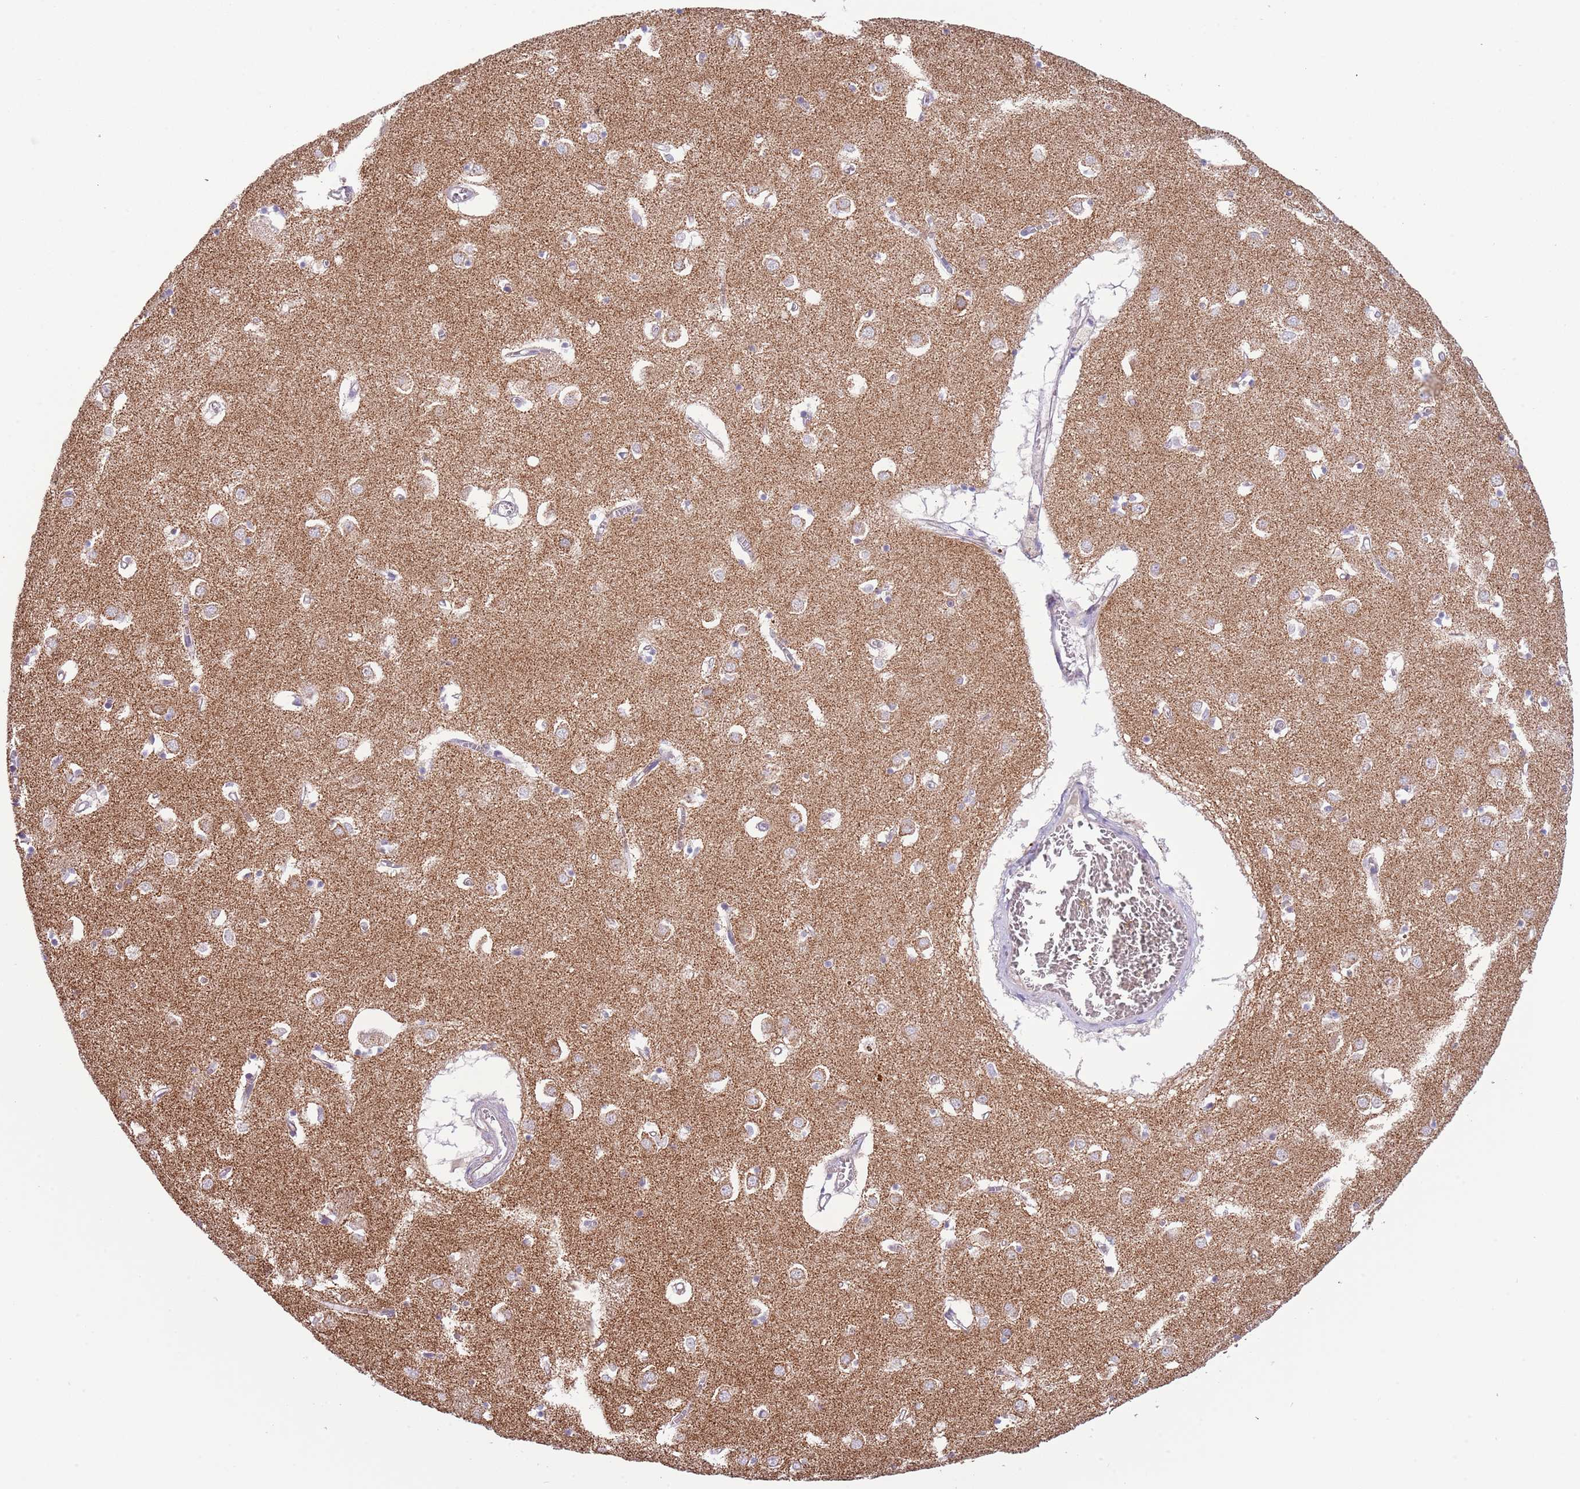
{"staining": {"intensity": "weak", "quantity": "<25%", "location": "cytoplasmic/membranous"}, "tissue": "caudate", "cell_type": "Glial cells", "image_type": "normal", "snomed": [{"axis": "morphology", "description": "Normal tissue, NOS"}, {"axis": "topography", "description": "Lateral ventricle wall"}], "caption": "Glial cells show no significant protein positivity in benign caudate.", "gene": "LHX6", "patient": {"sex": "male", "age": 70}}